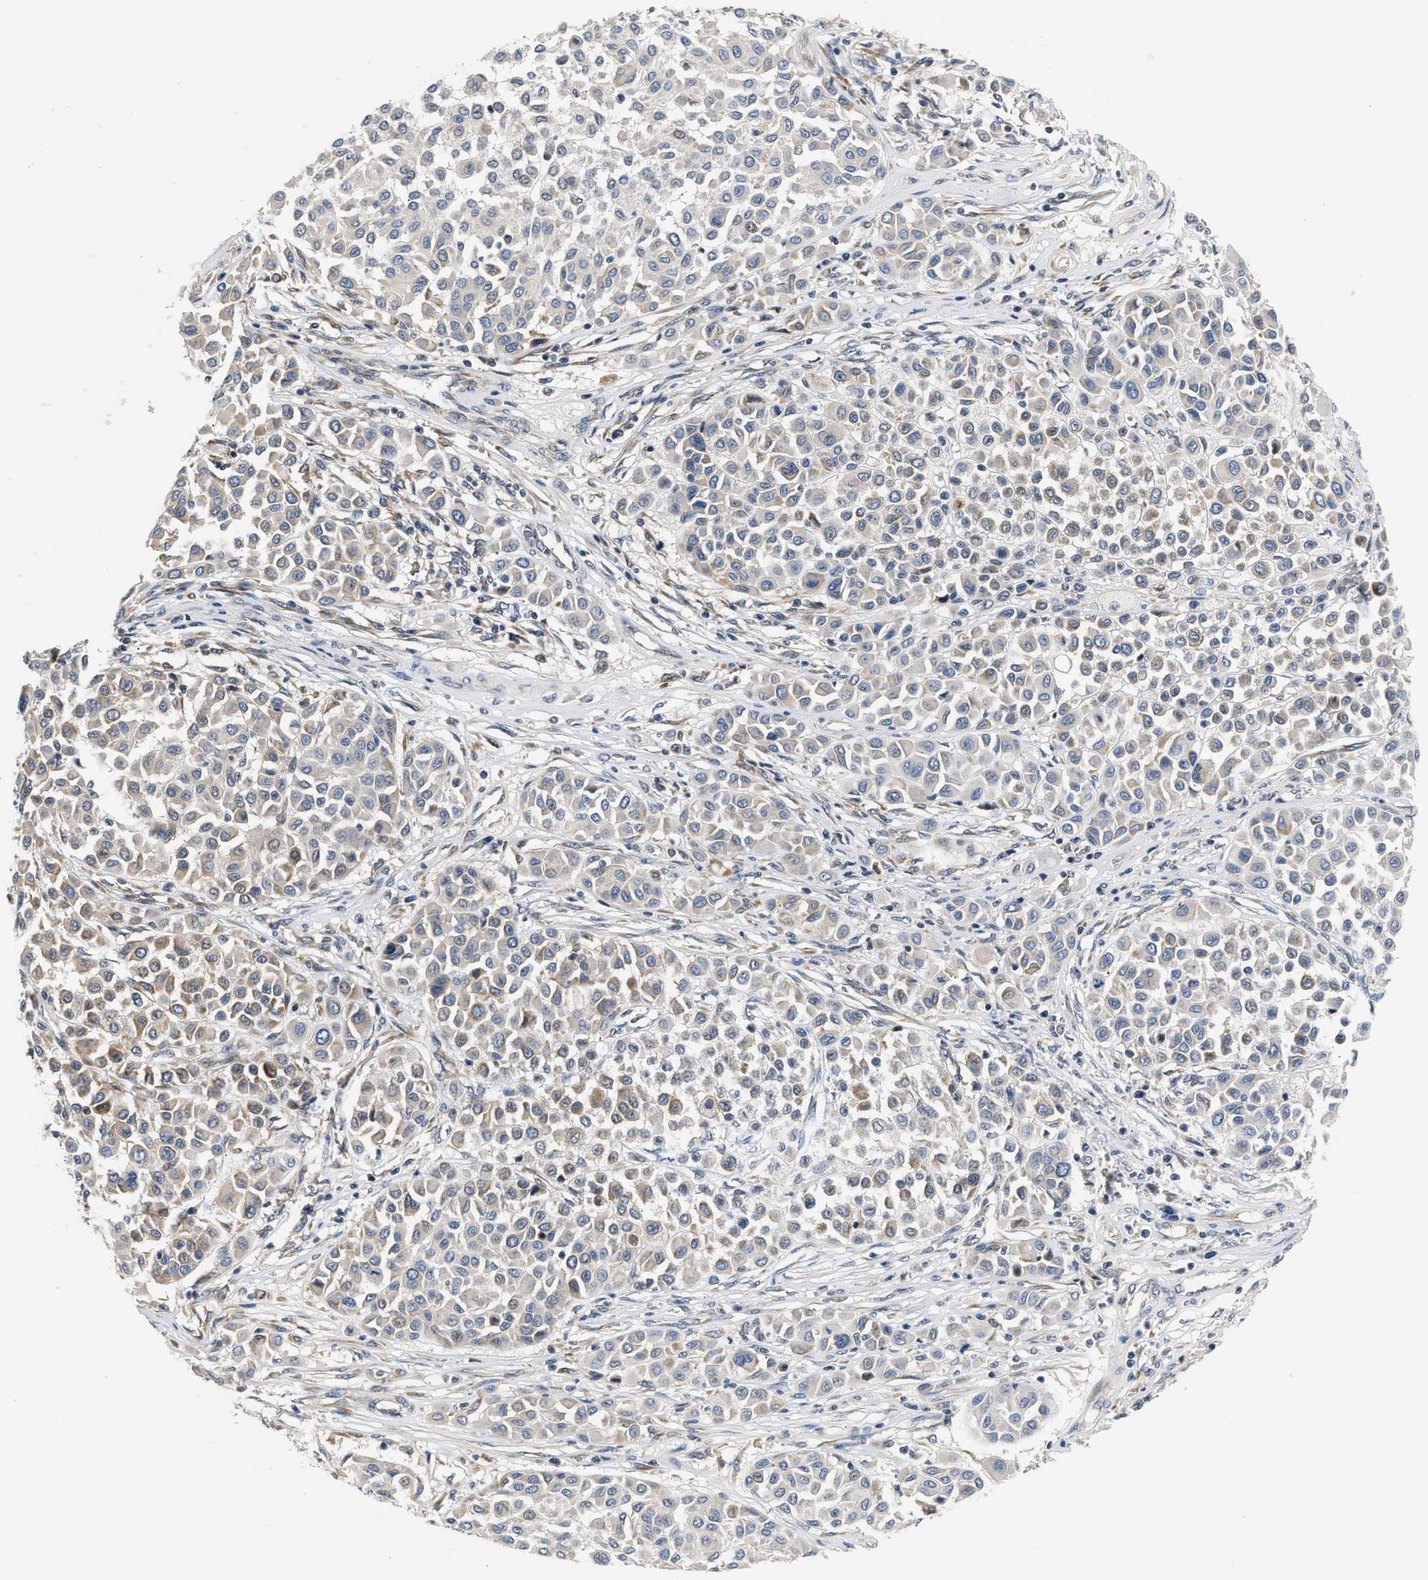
{"staining": {"intensity": "weak", "quantity": "<25%", "location": "cytoplasmic/membranous"}, "tissue": "melanoma", "cell_type": "Tumor cells", "image_type": "cancer", "snomed": [{"axis": "morphology", "description": "Malignant melanoma, Metastatic site"}, {"axis": "topography", "description": "Soft tissue"}], "caption": "Immunohistochemical staining of malignant melanoma (metastatic site) displays no significant staining in tumor cells. Nuclei are stained in blue.", "gene": "TNIP2", "patient": {"sex": "male", "age": 41}}